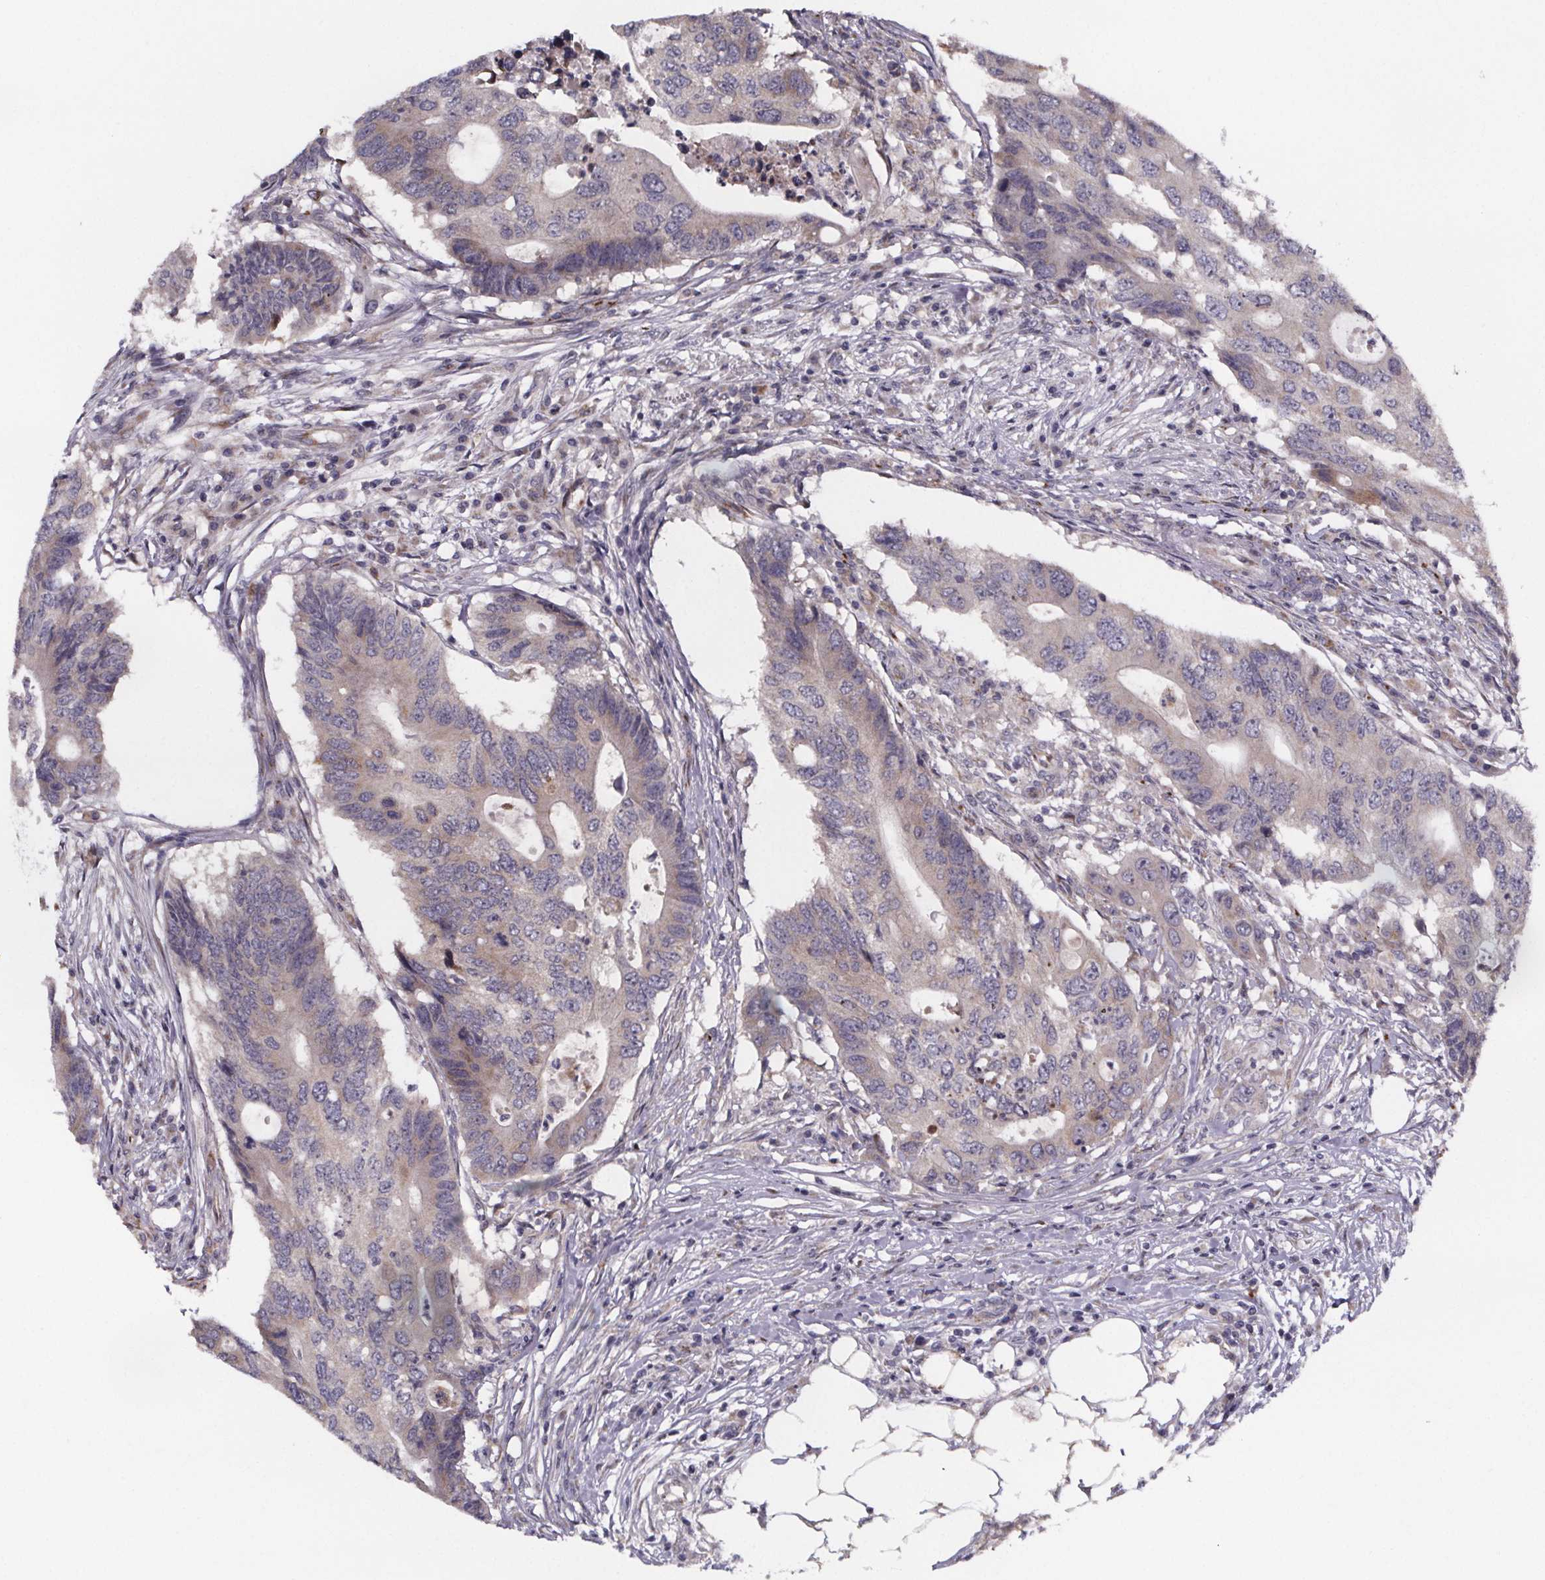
{"staining": {"intensity": "negative", "quantity": "none", "location": "none"}, "tissue": "colorectal cancer", "cell_type": "Tumor cells", "image_type": "cancer", "snomed": [{"axis": "morphology", "description": "Adenocarcinoma, NOS"}, {"axis": "topography", "description": "Colon"}], "caption": "Tumor cells show no significant protein positivity in colorectal adenocarcinoma. (Stains: DAB (3,3'-diaminobenzidine) immunohistochemistry with hematoxylin counter stain, Microscopy: brightfield microscopy at high magnification).", "gene": "NDST1", "patient": {"sex": "male", "age": 71}}